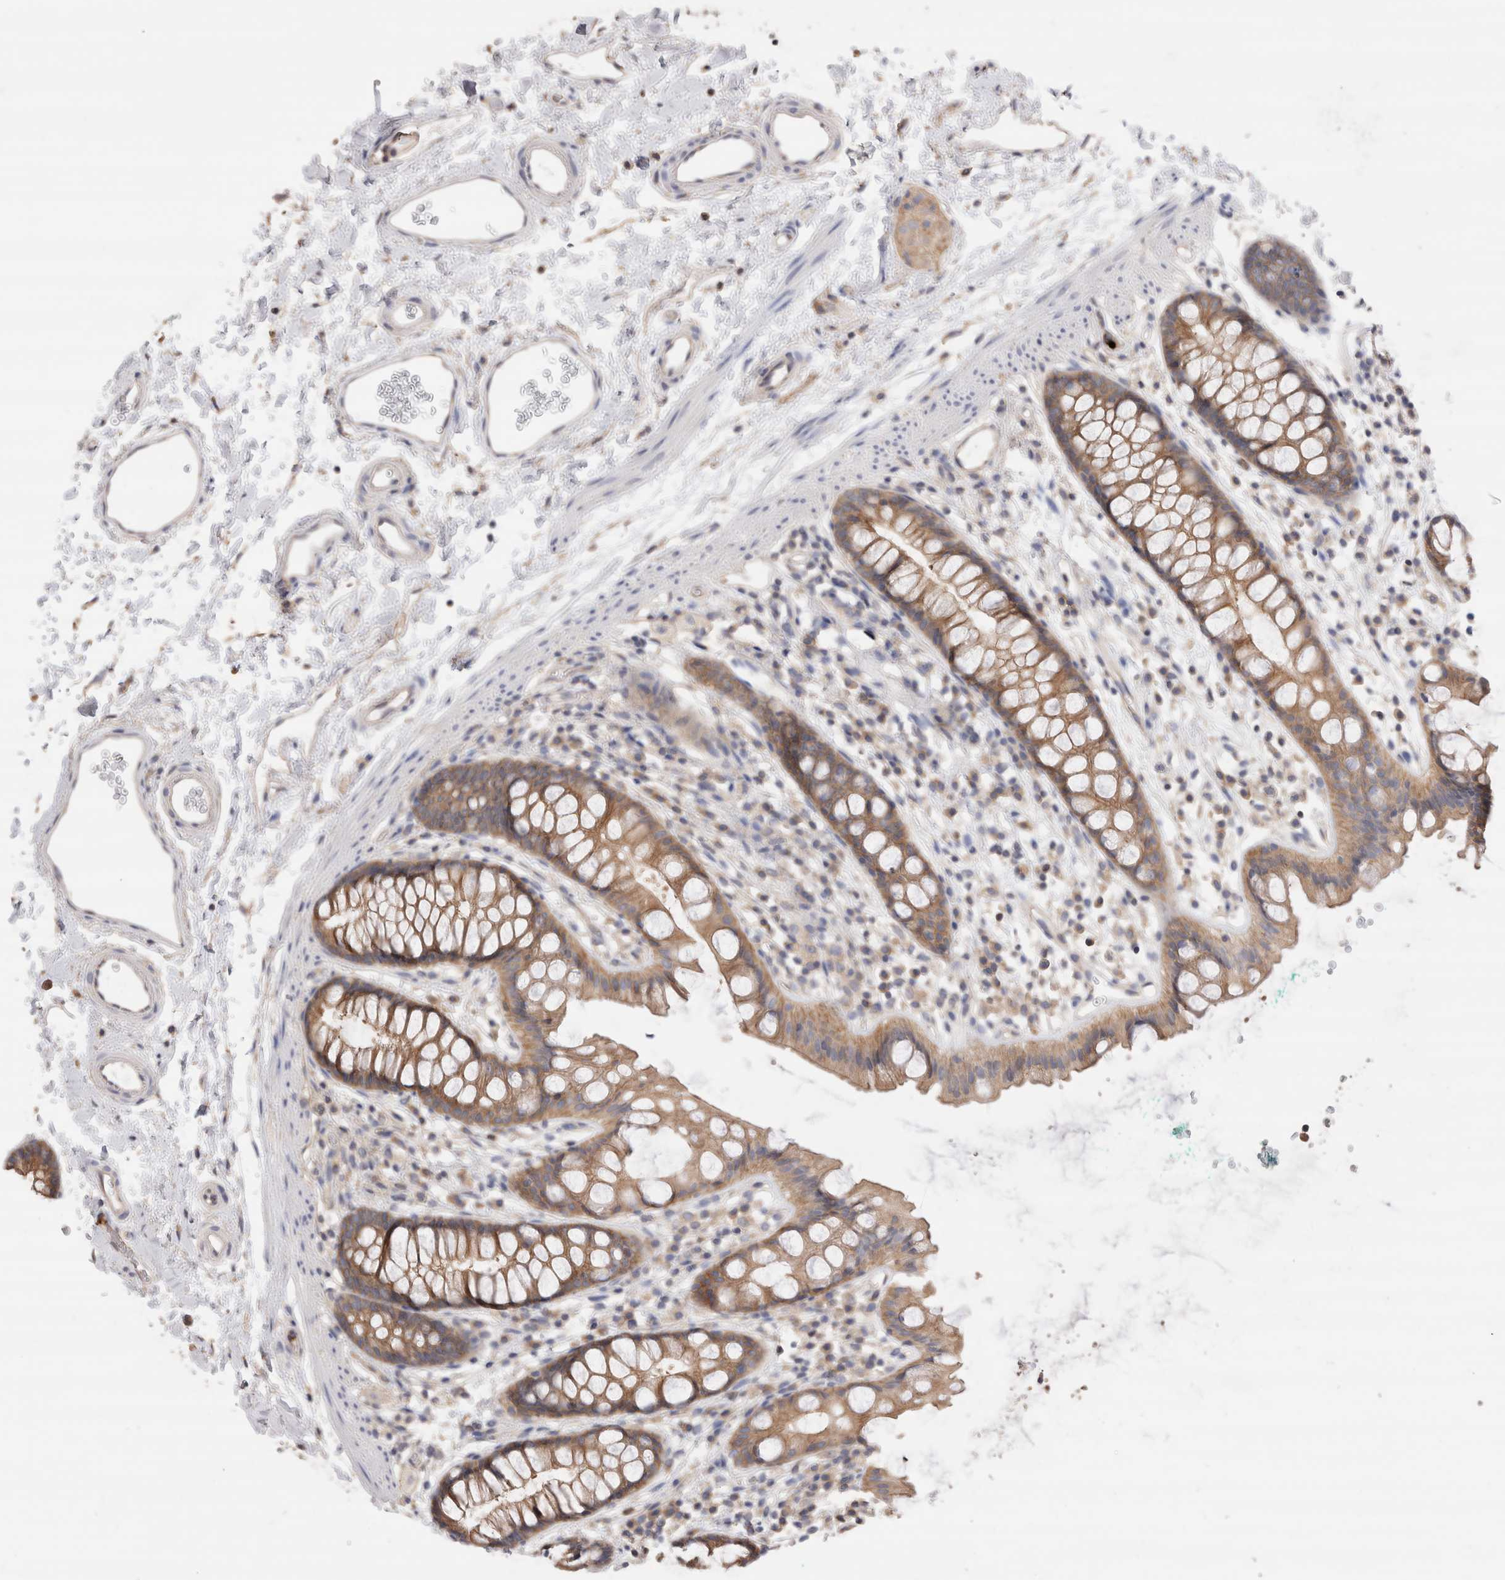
{"staining": {"intensity": "weak", "quantity": ">75%", "location": "cytoplasmic/membranous"}, "tissue": "rectum", "cell_type": "Glandular cells", "image_type": "normal", "snomed": [{"axis": "morphology", "description": "Normal tissue, NOS"}, {"axis": "topography", "description": "Rectum"}], "caption": "Immunohistochemical staining of benign rectum shows low levels of weak cytoplasmic/membranous expression in approximately >75% of glandular cells. The protein is shown in brown color, while the nuclei are stained blue.", "gene": "NXT2", "patient": {"sex": "female", "age": 65}}